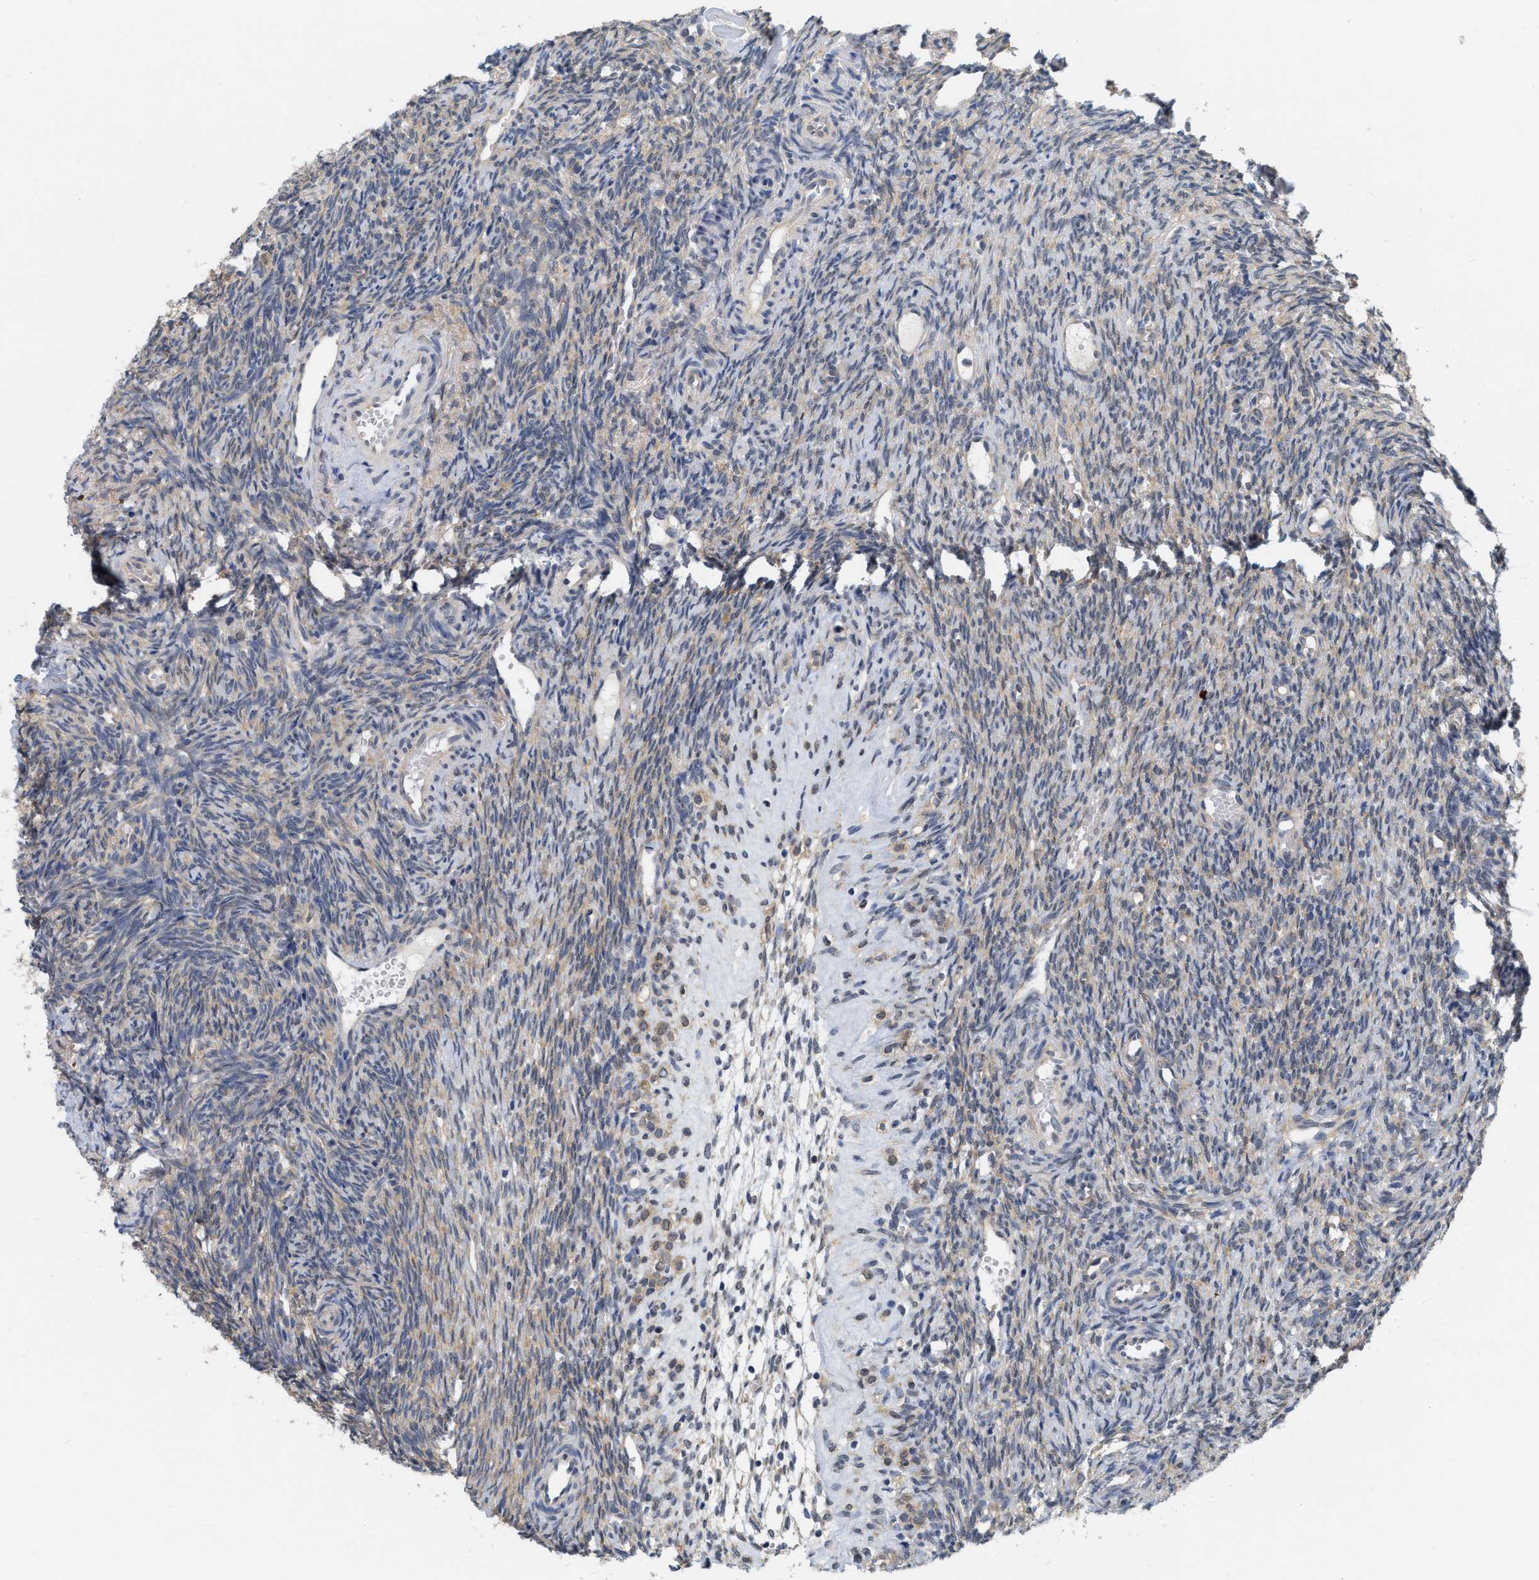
{"staining": {"intensity": "weak", "quantity": ">75%", "location": "cytoplasmic/membranous"}, "tissue": "ovary", "cell_type": "Follicle cells", "image_type": "normal", "snomed": [{"axis": "morphology", "description": "Normal tissue, NOS"}, {"axis": "topography", "description": "Ovary"}], "caption": "Ovary stained with a brown dye exhibits weak cytoplasmic/membranous positive positivity in approximately >75% of follicle cells.", "gene": "RUVBL1", "patient": {"sex": "female", "age": 41}}